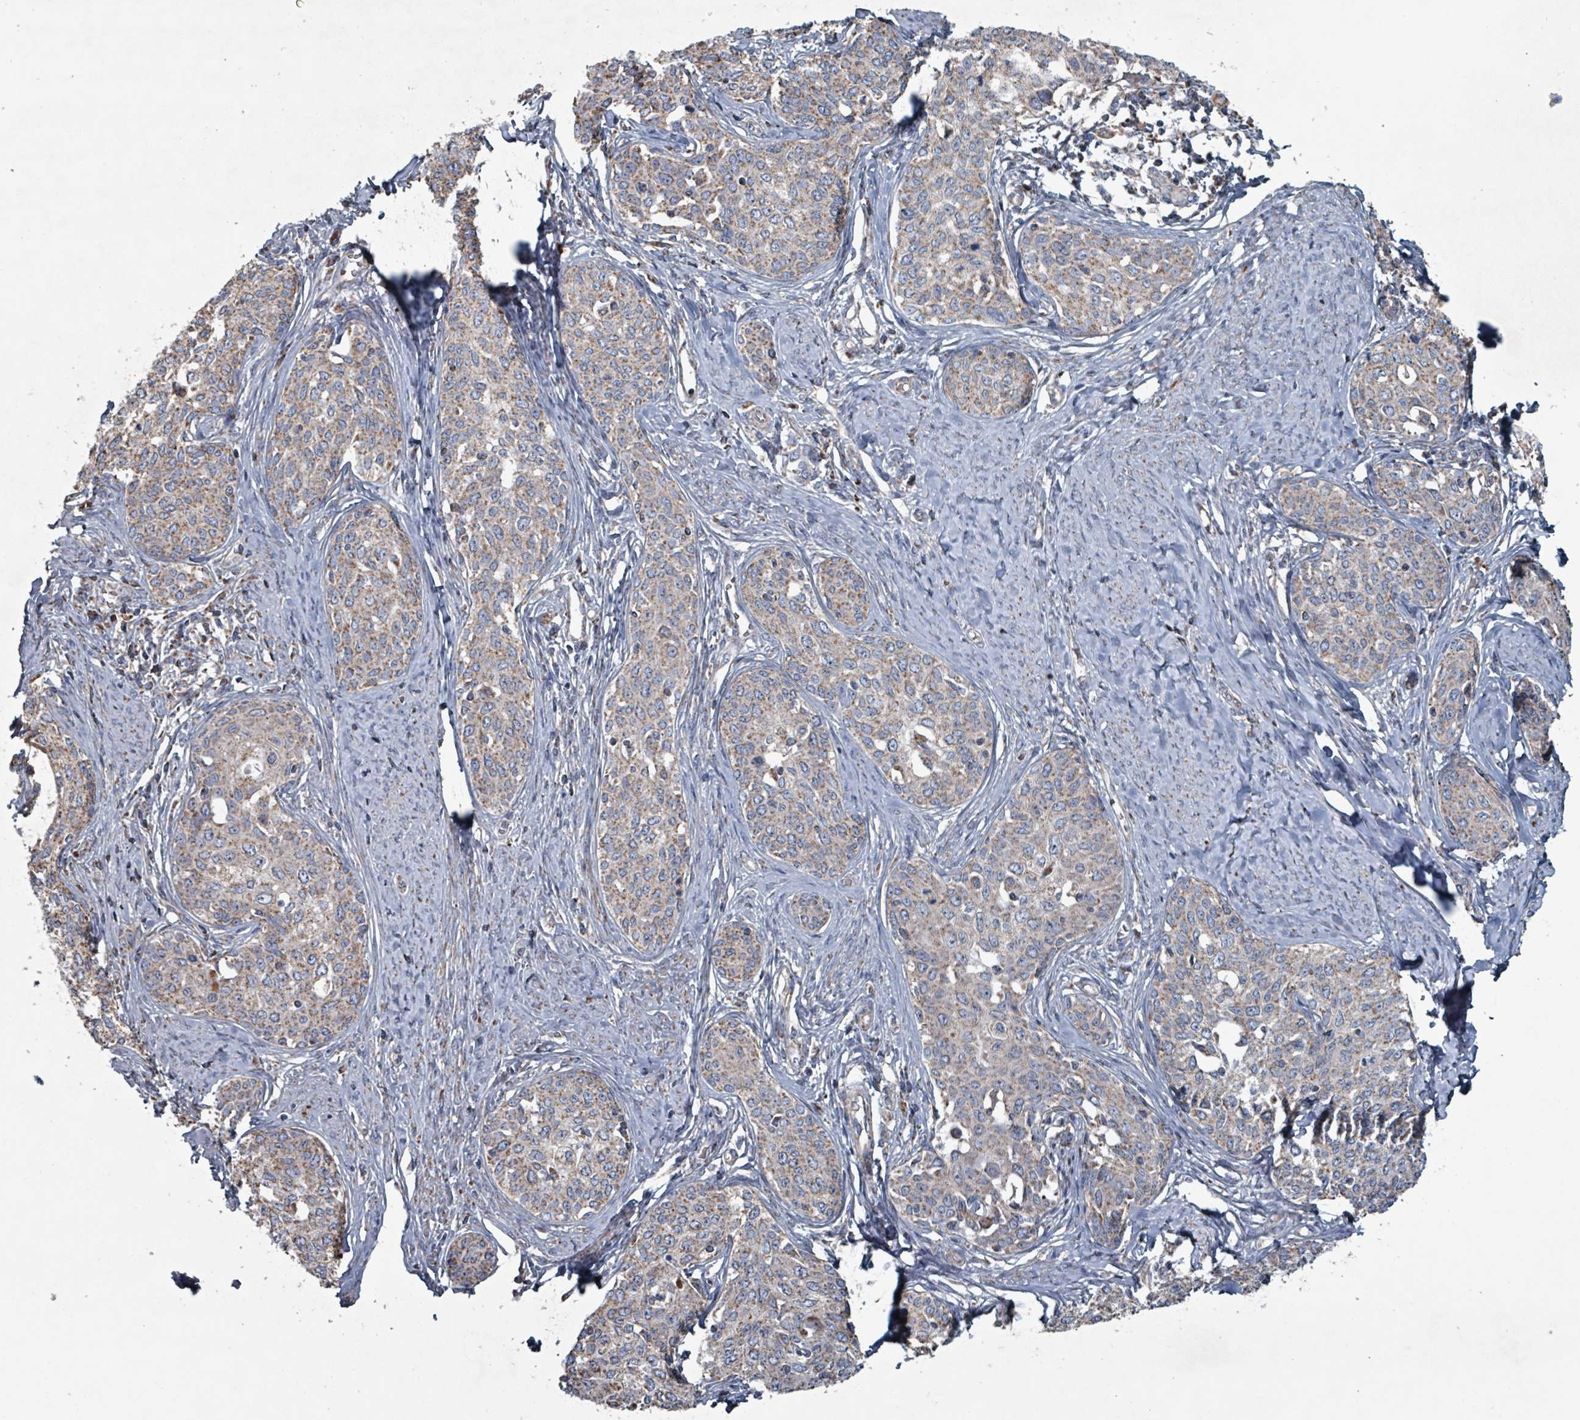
{"staining": {"intensity": "weak", "quantity": ">75%", "location": "cytoplasmic/membranous"}, "tissue": "cervical cancer", "cell_type": "Tumor cells", "image_type": "cancer", "snomed": [{"axis": "morphology", "description": "Squamous cell carcinoma, NOS"}, {"axis": "morphology", "description": "Adenocarcinoma, NOS"}, {"axis": "topography", "description": "Cervix"}], "caption": "Immunohistochemical staining of cervical adenocarcinoma reveals low levels of weak cytoplasmic/membranous positivity in approximately >75% of tumor cells. The protein of interest is stained brown, and the nuclei are stained in blue (DAB (3,3'-diaminobenzidine) IHC with brightfield microscopy, high magnification).", "gene": "ABHD18", "patient": {"sex": "female", "age": 52}}